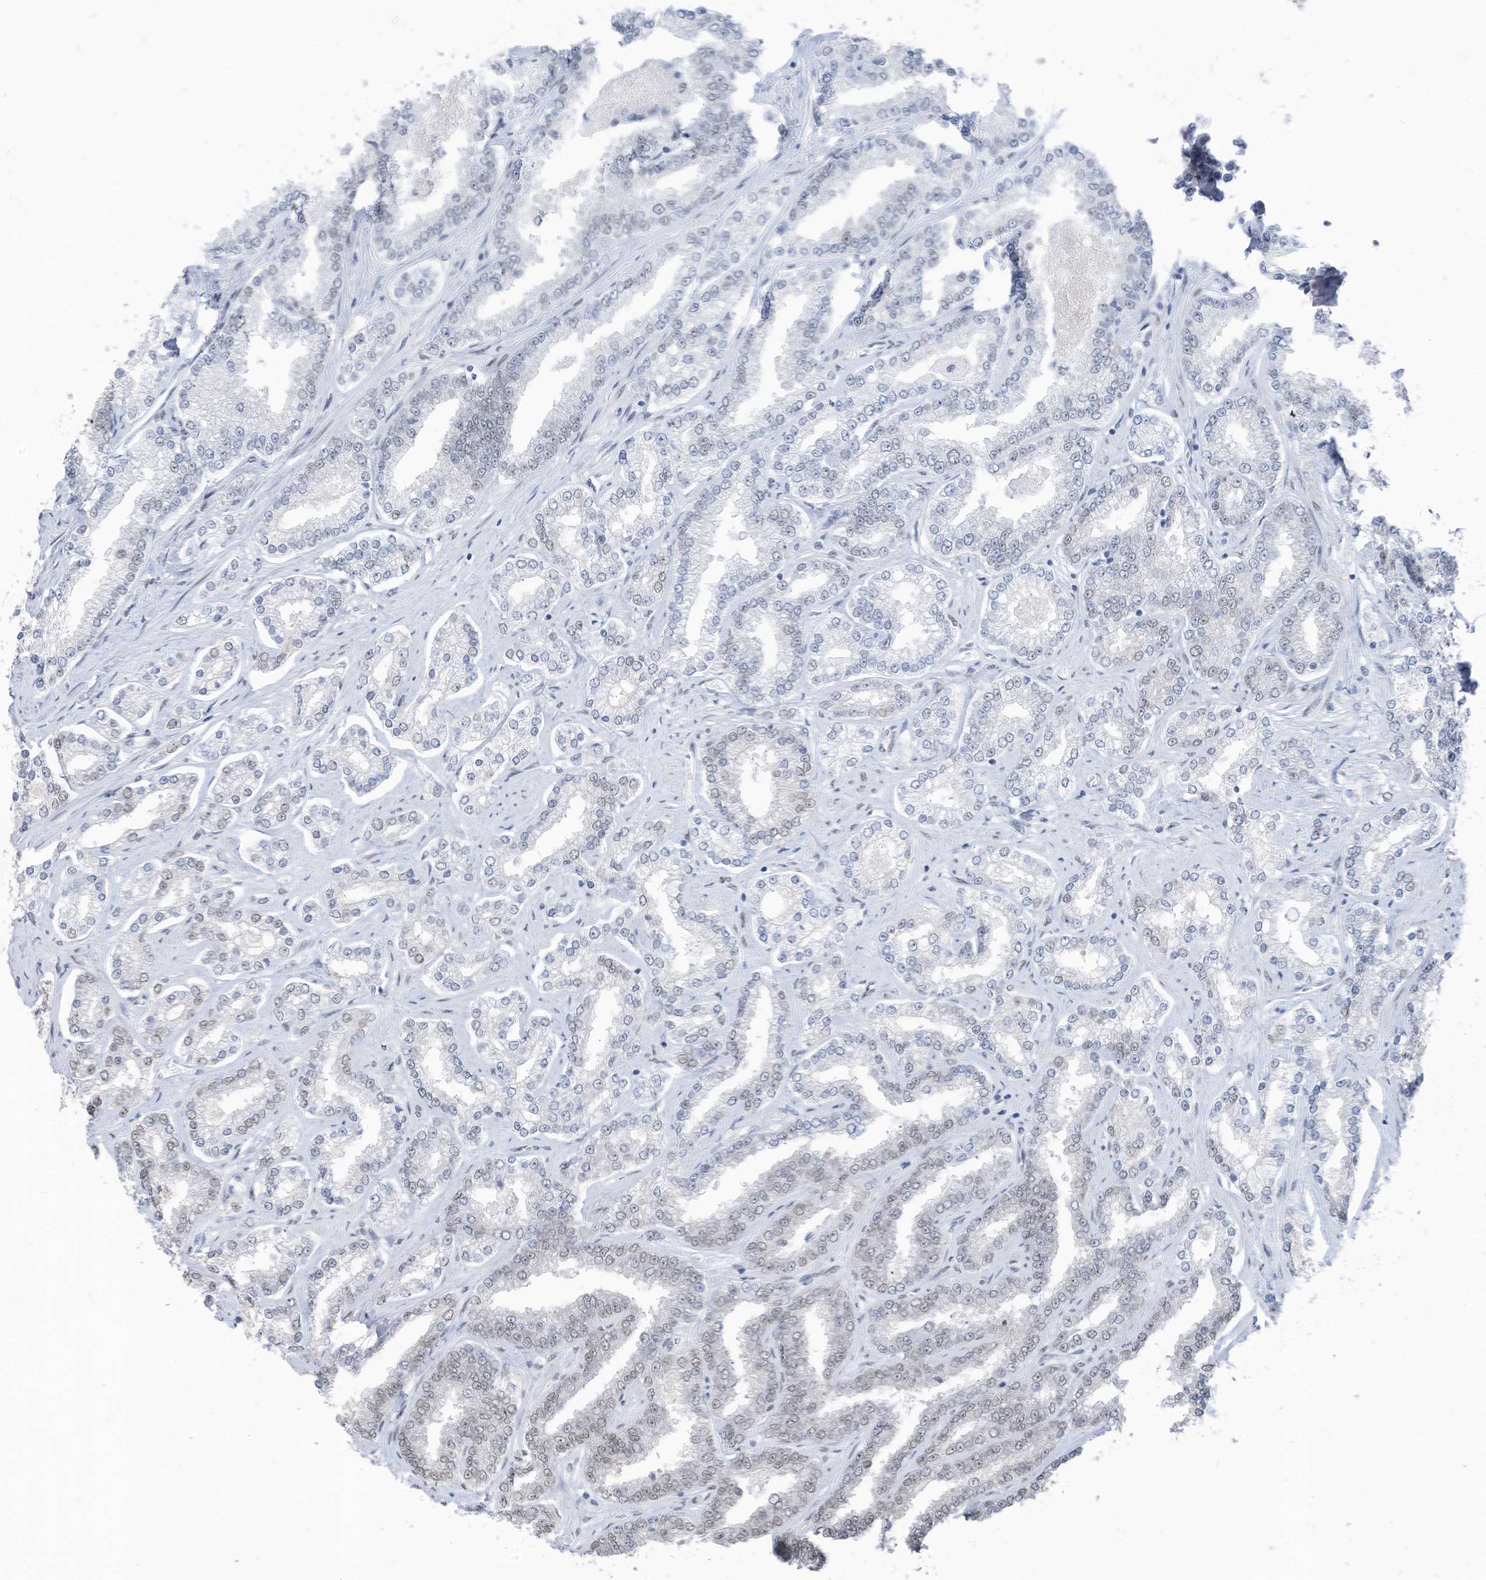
{"staining": {"intensity": "negative", "quantity": "none", "location": "none"}, "tissue": "prostate cancer", "cell_type": "Tumor cells", "image_type": "cancer", "snomed": [{"axis": "morphology", "description": "Normal tissue, NOS"}, {"axis": "morphology", "description": "Adenocarcinoma, High grade"}, {"axis": "topography", "description": "Prostate"}], "caption": "This is an immunohistochemistry photomicrograph of human prostate high-grade adenocarcinoma. There is no expression in tumor cells.", "gene": "KHSRP", "patient": {"sex": "male", "age": 83}}